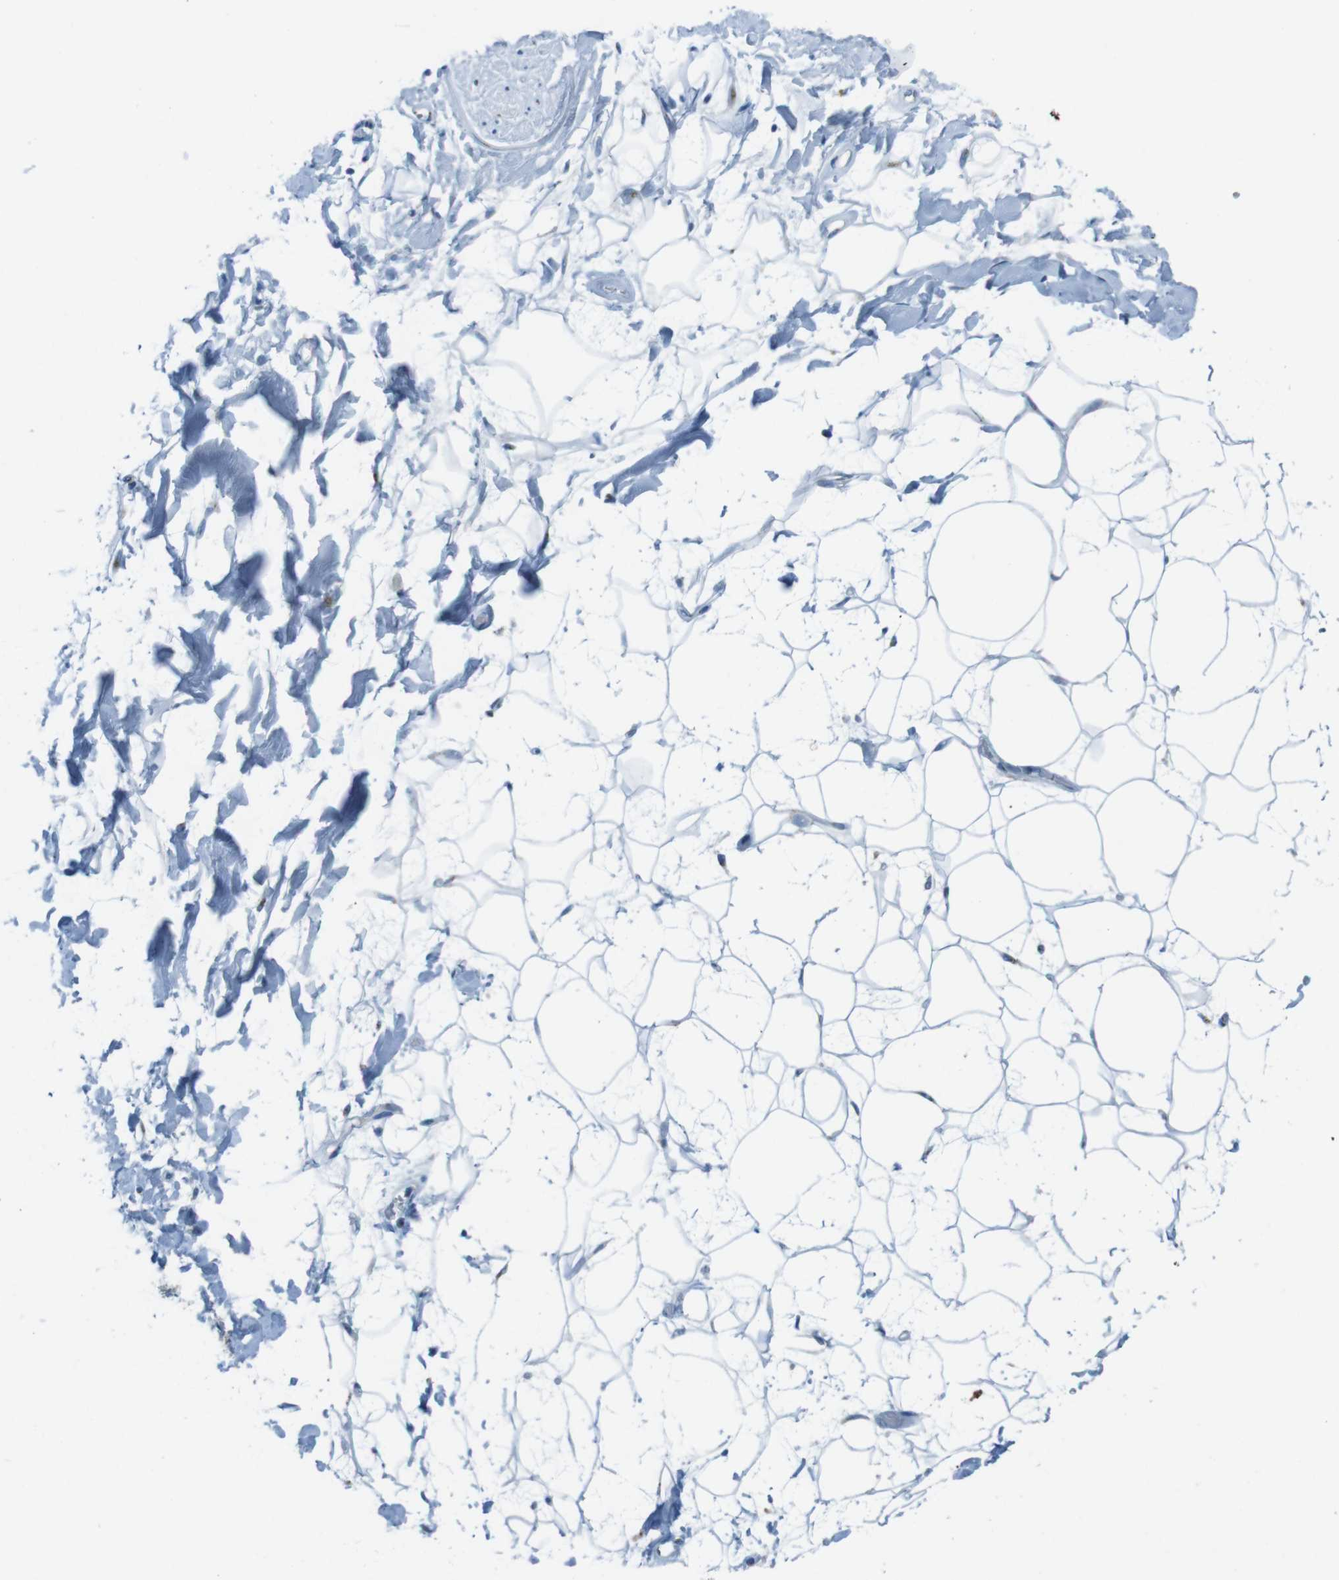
{"staining": {"intensity": "negative", "quantity": "none", "location": "none"}, "tissue": "adipose tissue", "cell_type": "Adipocytes", "image_type": "normal", "snomed": [{"axis": "morphology", "description": "Normal tissue, NOS"}, {"axis": "topography", "description": "Soft tissue"}], "caption": "A high-resolution photomicrograph shows immunohistochemistry staining of normal adipose tissue, which displays no significant positivity in adipocytes.", "gene": "TXNDC15", "patient": {"sex": "male", "age": 72}}